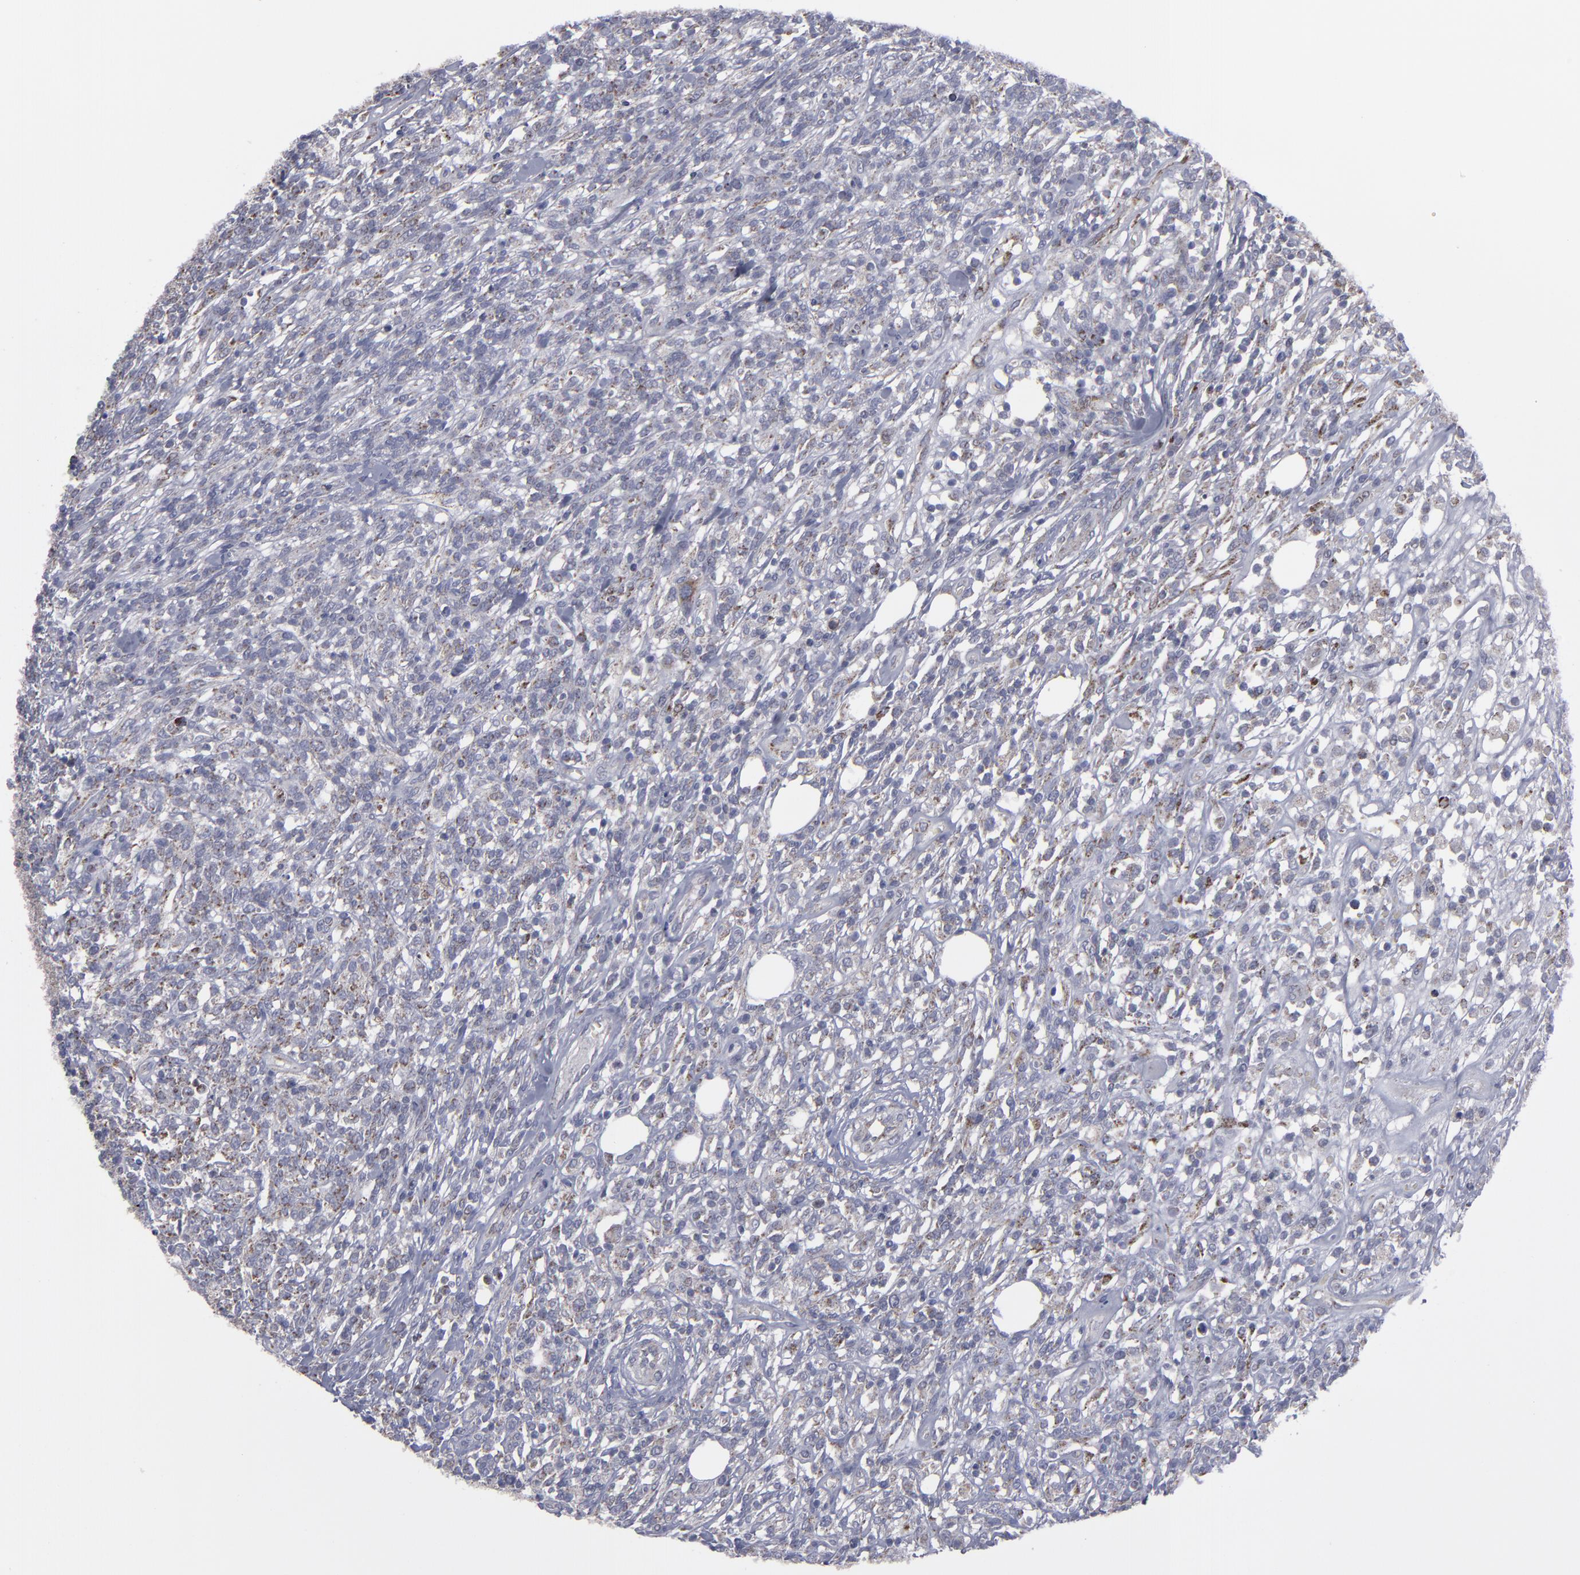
{"staining": {"intensity": "moderate", "quantity": "25%-75%", "location": "cytoplasmic/membranous"}, "tissue": "lymphoma", "cell_type": "Tumor cells", "image_type": "cancer", "snomed": [{"axis": "morphology", "description": "Malignant lymphoma, non-Hodgkin's type, High grade"}, {"axis": "topography", "description": "Lymph node"}], "caption": "Lymphoma stained for a protein (brown) shows moderate cytoplasmic/membranous positive expression in about 25%-75% of tumor cells.", "gene": "MYOM2", "patient": {"sex": "female", "age": 73}}